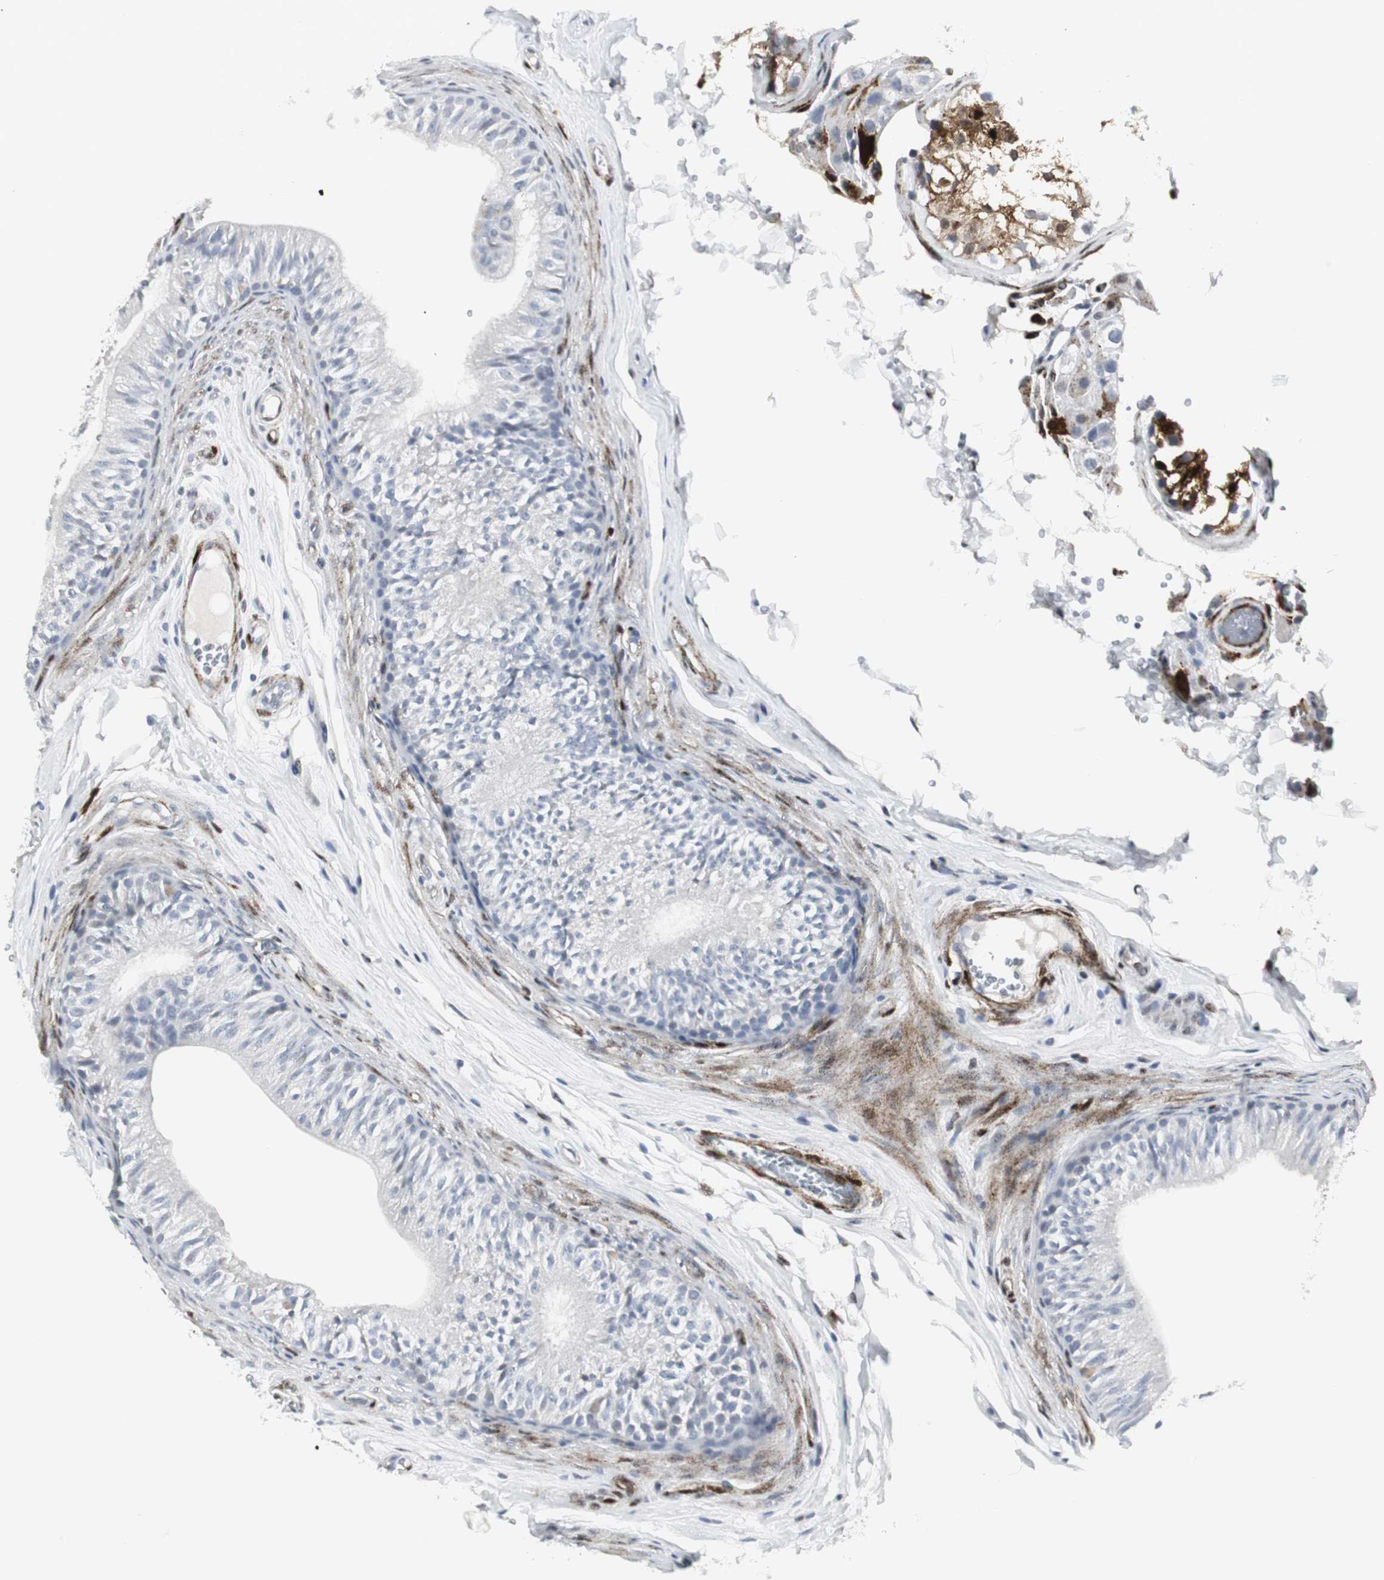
{"staining": {"intensity": "weak", "quantity": "<25%", "location": "cytoplasmic/membranous"}, "tissue": "epididymis", "cell_type": "Glandular cells", "image_type": "normal", "snomed": [{"axis": "morphology", "description": "Normal tissue, NOS"}, {"axis": "topography", "description": "Testis"}, {"axis": "topography", "description": "Epididymis"}], "caption": "This photomicrograph is of unremarkable epididymis stained with immunohistochemistry to label a protein in brown with the nuclei are counter-stained blue. There is no staining in glandular cells.", "gene": "PPP1R14A", "patient": {"sex": "male", "age": 36}}